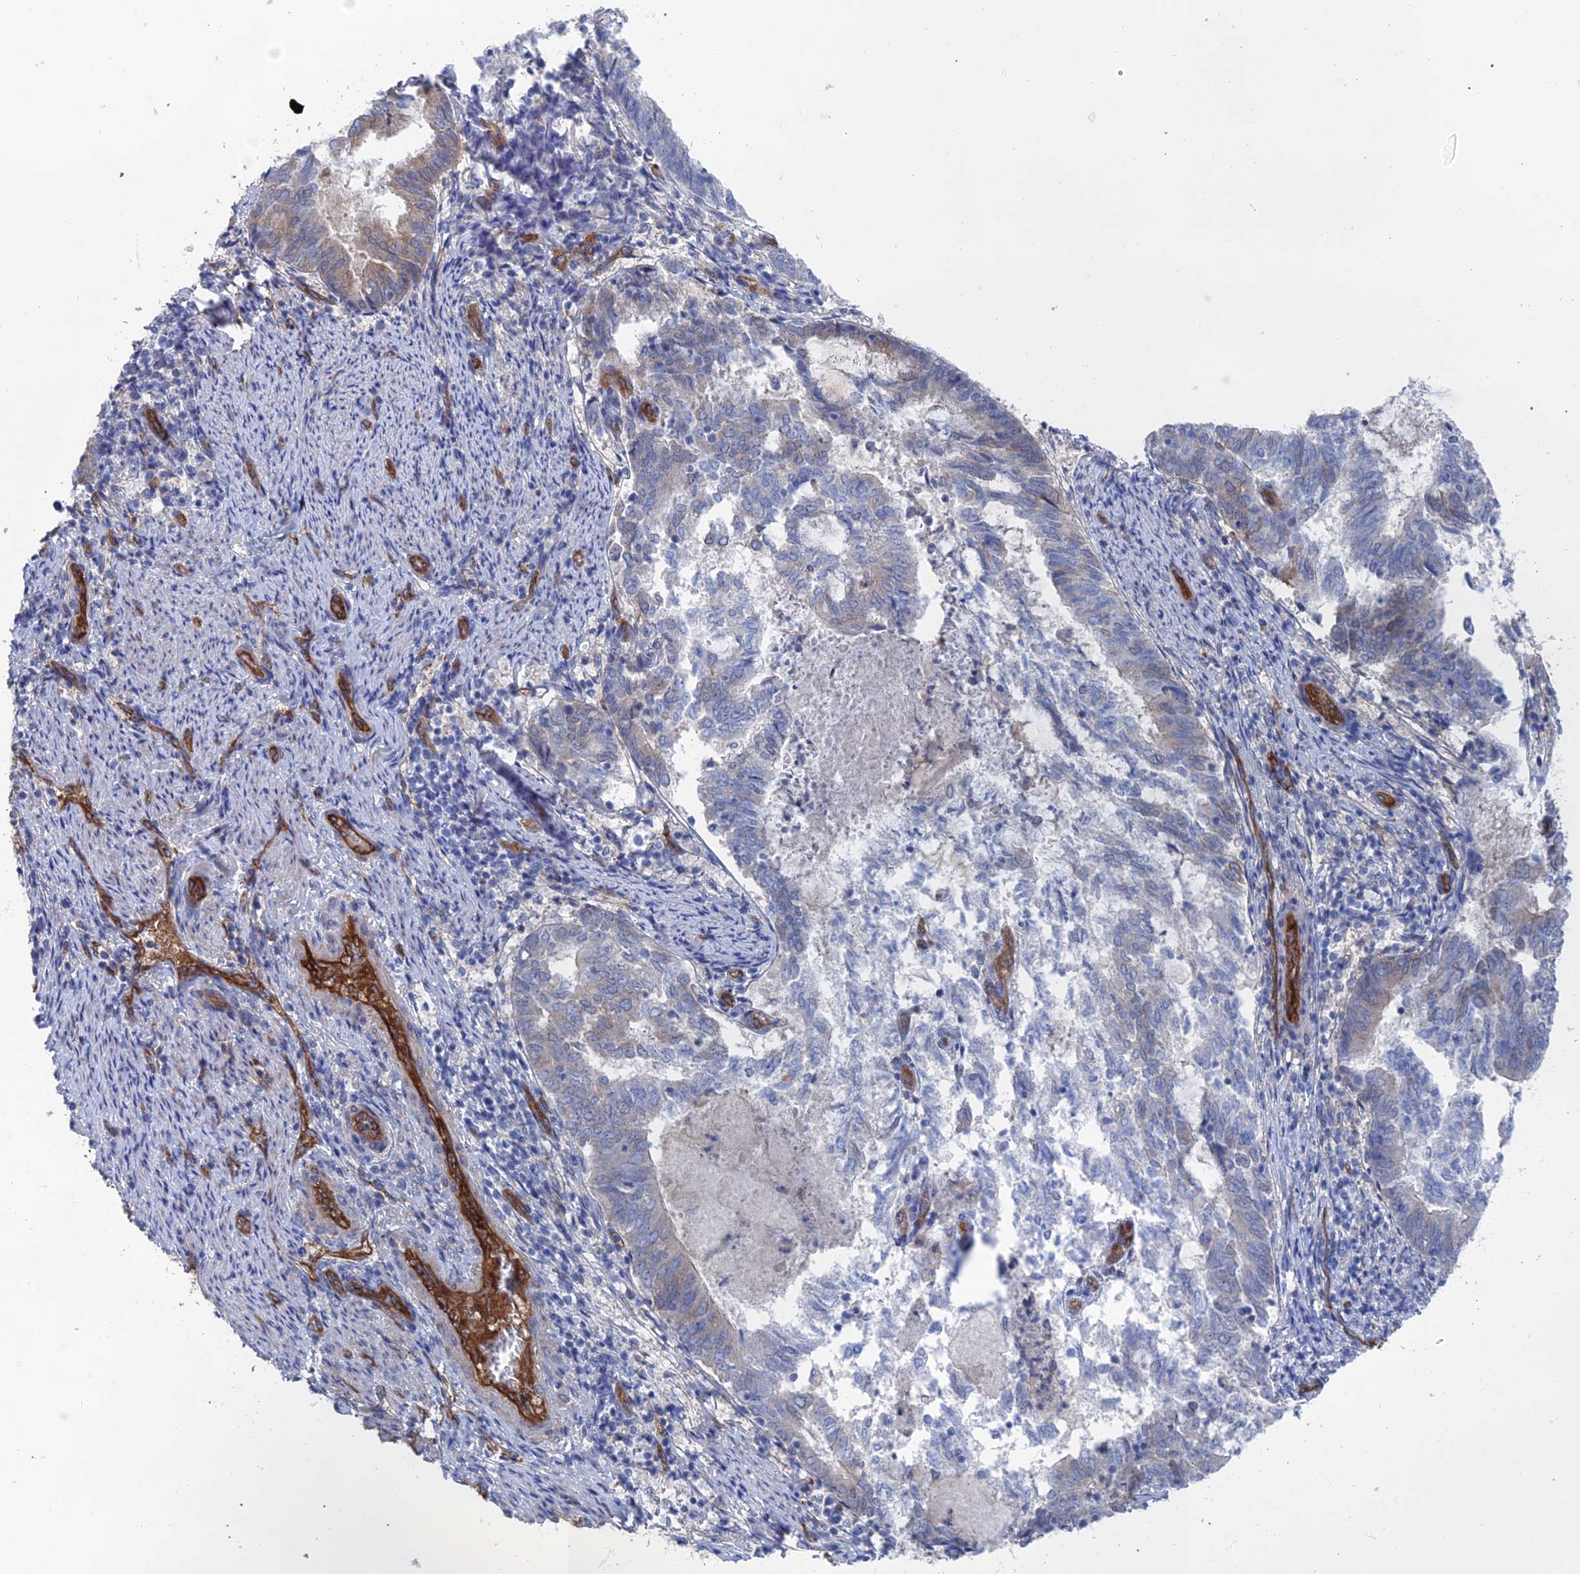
{"staining": {"intensity": "moderate", "quantity": "<25%", "location": "cytoplasmic/membranous"}, "tissue": "endometrial cancer", "cell_type": "Tumor cells", "image_type": "cancer", "snomed": [{"axis": "morphology", "description": "Adenocarcinoma, NOS"}, {"axis": "topography", "description": "Endometrium"}], "caption": "Immunohistochemical staining of human endometrial cancer (adenocarcinoma) demonstrates low levels of moderate cytoplasmic/membranous expression in approximately <25% of tumor cells.", "gene": "ARAP3", "patient": {"sex": "female", "age": 80}}